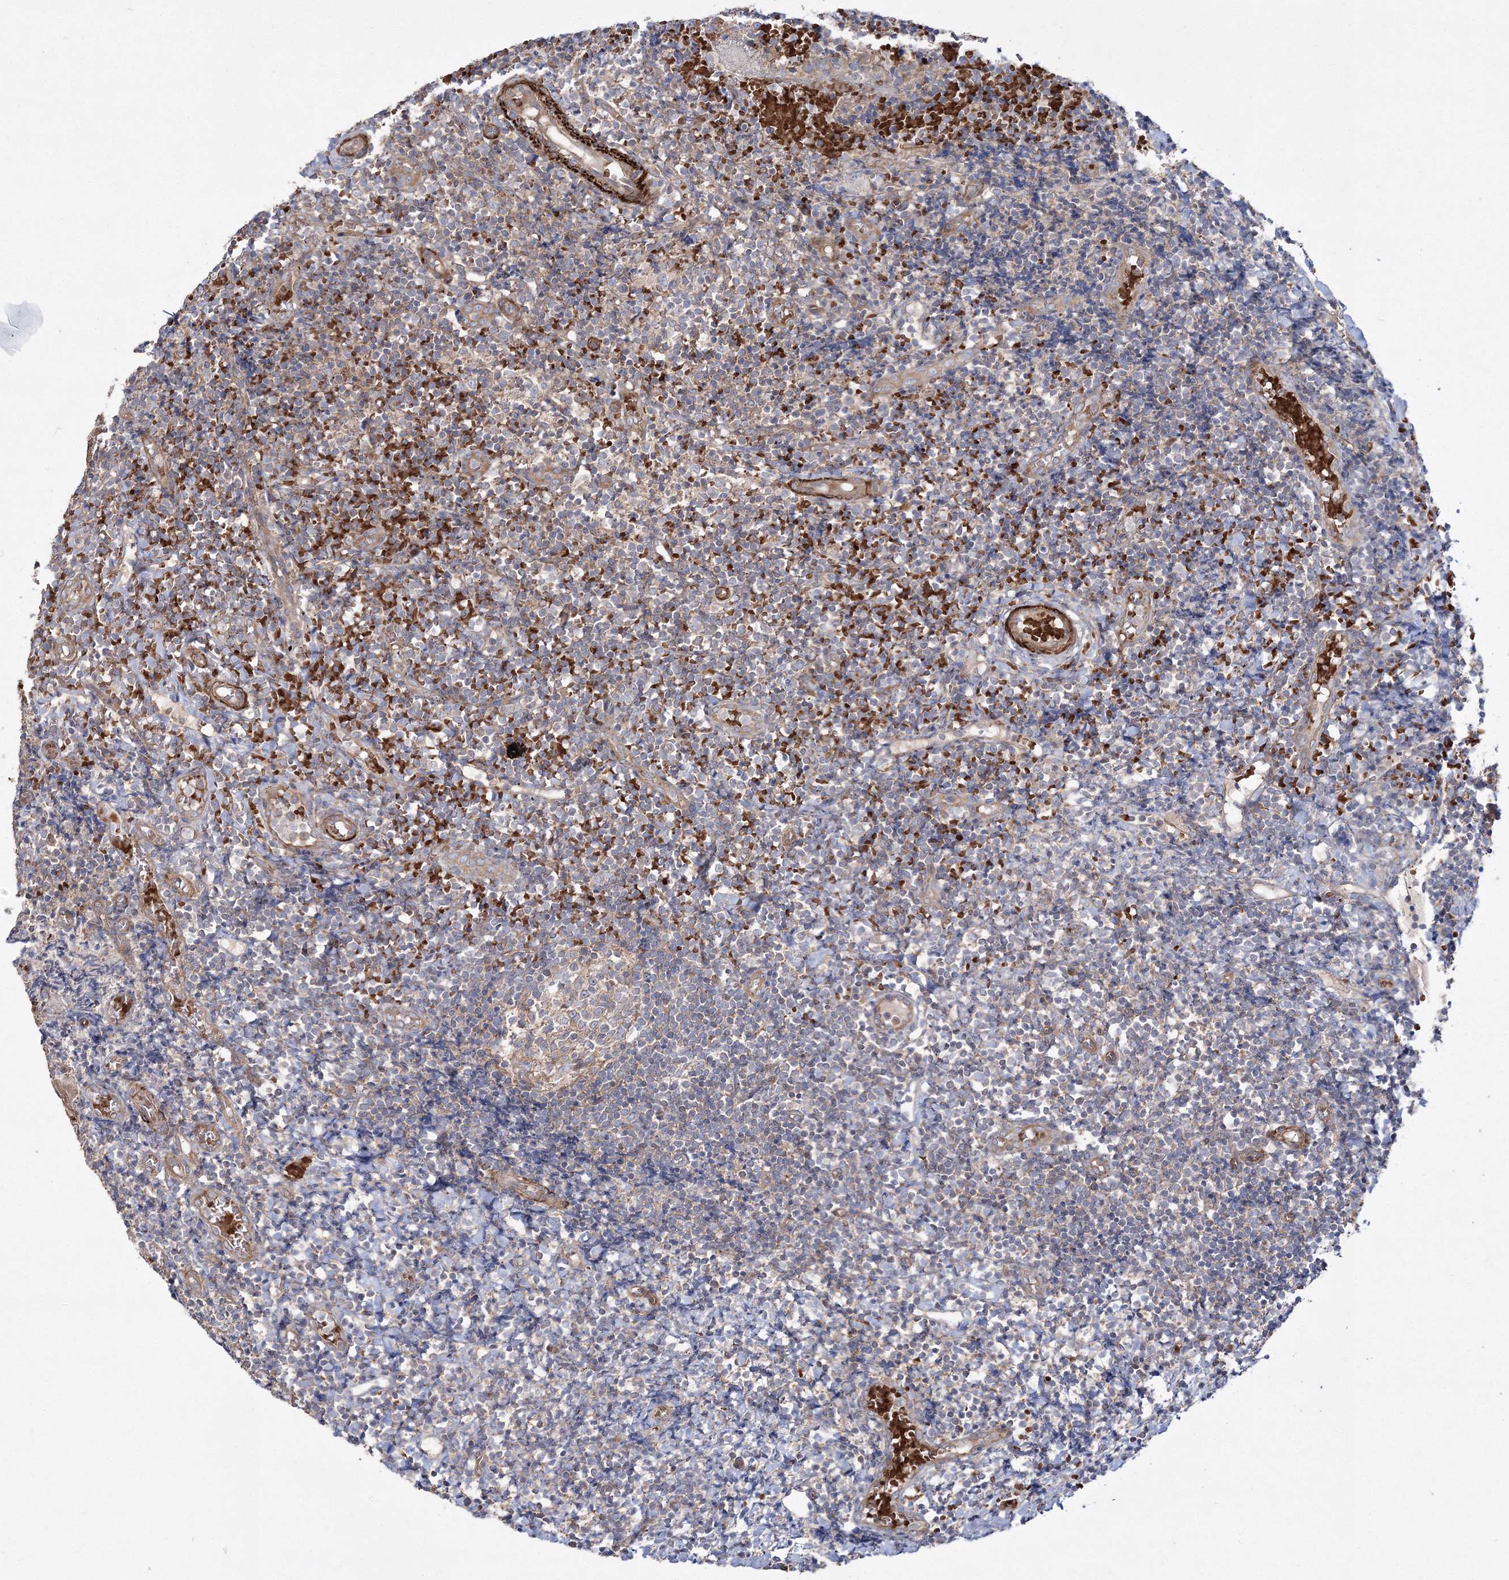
{"staining": {"intensity": "weak", "quantity": "<25%", "location": "cytoplasmic/membranous"}, "tissue": "tonsil", "cell_type": "Germinal center cells", "image_type": "normal", "snomed": [{"axis": "morphology", "description": "Normal tissue, NOS"}, {"axis": "topography", "description": "Tonsil"}], "caption": "Germinal center cells are negative for protein expression in benign human tonsil. (Brightfield microscopy of DAB (3,3'-diaminobenzidine) immunohistochemistry at high magnification).", "gene": "ZSWIM6", "patient": {"sex": "female", "age": 19}}